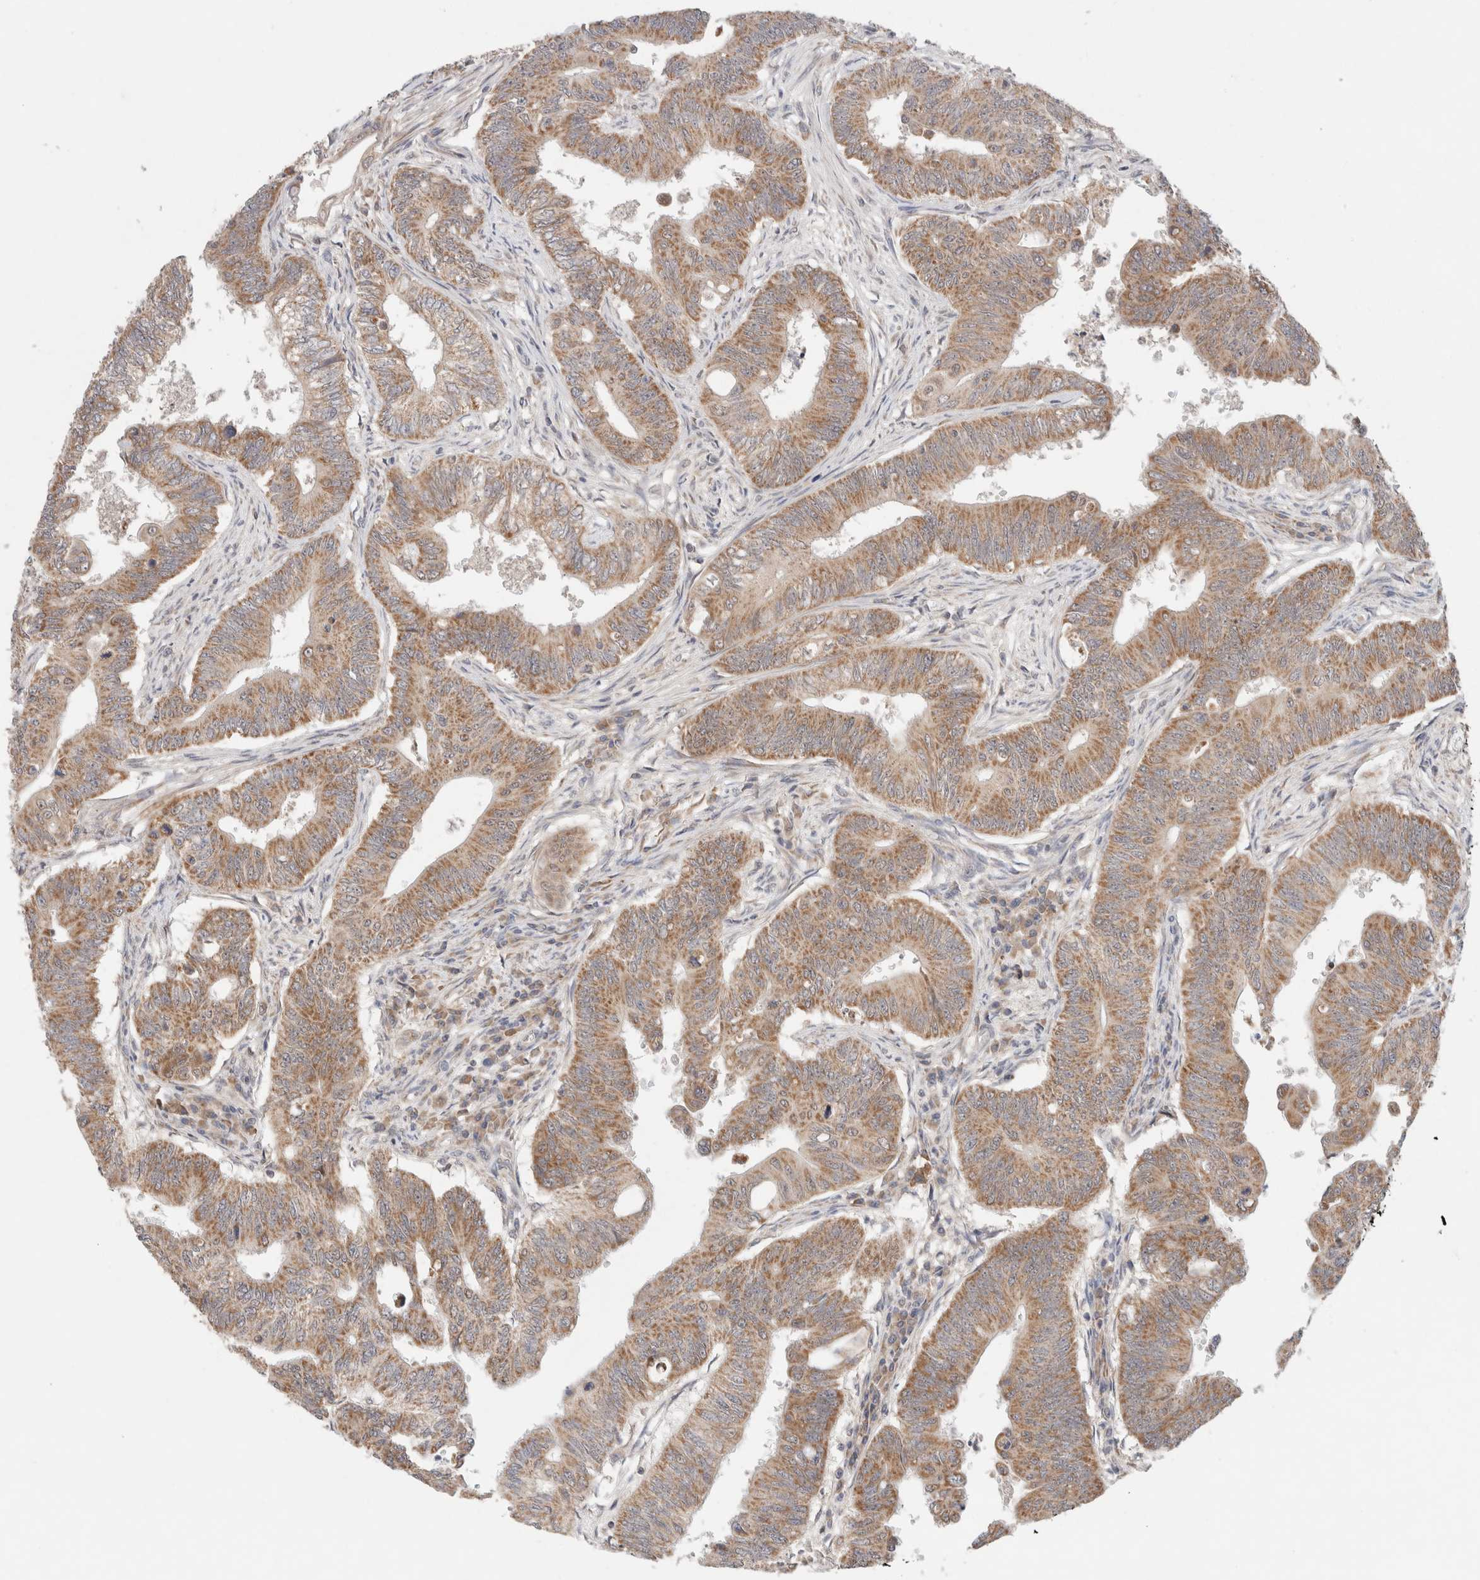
{"staining": {"intensity": "moderate", "quantity": ">75%", "location": "cytoplasmic/membranous"}, "tissue": "colorectal cancer", "cell_type": "Tumor cells", "image_type": "cancer", "snomed": [{"axis": "morphology", "description": "Adenoma, NOS"}, {"axis": "morphology", "description": "Adenocarcinoma, NOS"}, {"axis": "topography", "description": "Colon"}], "caption": "A brown stain shows moderate cytoplasmic/membranous positivity of a protein in human colorectal cancer tumor cells.", "gene": "ERI3", "patient": {"sex": "male", "age": 79}}